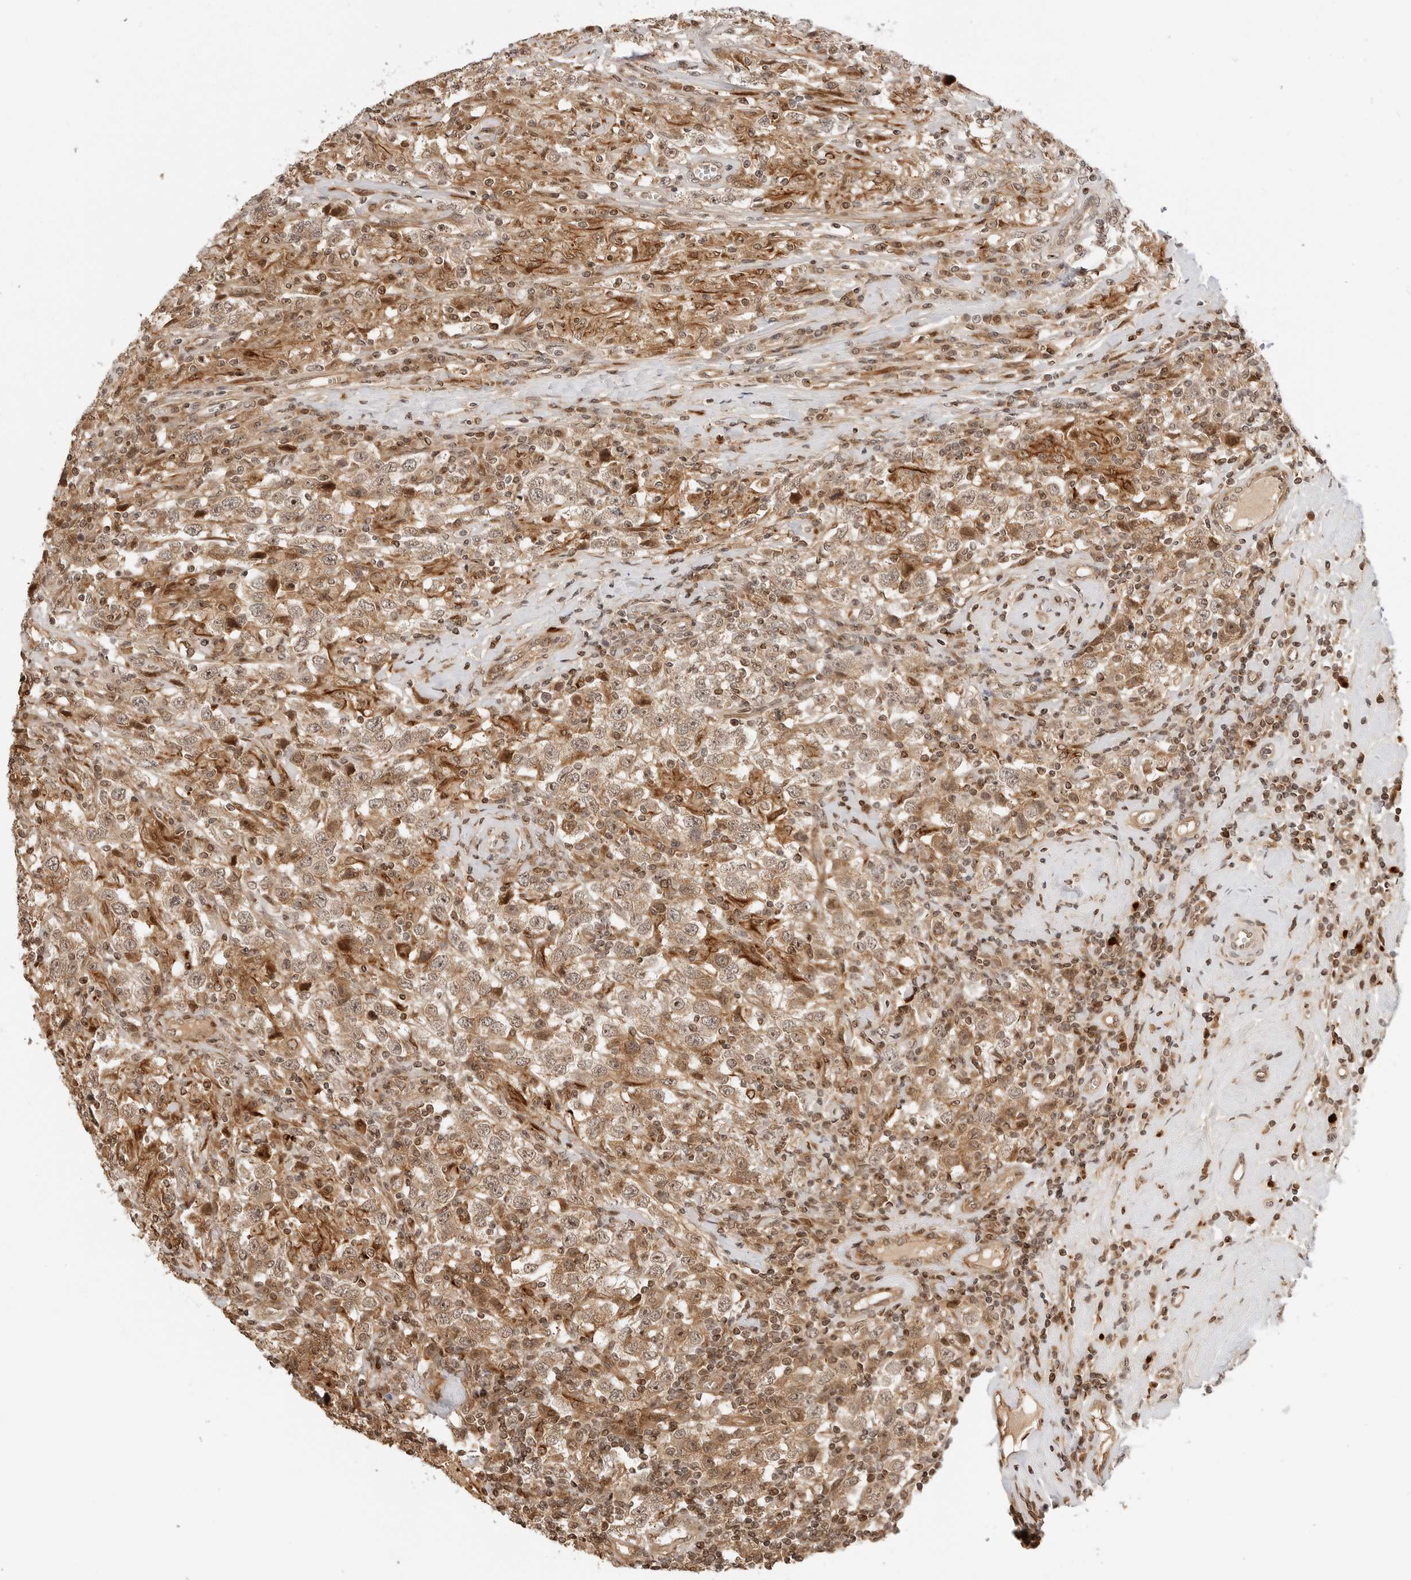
{"staining": {"intensity": "moderate", "quantity": ">75%", "location": "cytoplasmic/membranous,nuclear"}, "tissue": "testis cancer", "cell_type": "Tumor cells", "image_type": "cancer", "snomed": [{"axis": "morphology", "description": "Seminoma, NOS"}, {"axis": "topography", "description": "Testis"}], "caption": "This image shows IHC staining of human seminoma (testis), with medium moderate cytoplasmic/membranous and nuclear positivity in about >75% of tumor cells.", "gene": "GEM", "patient": {"sex": "male", "age": 41}}